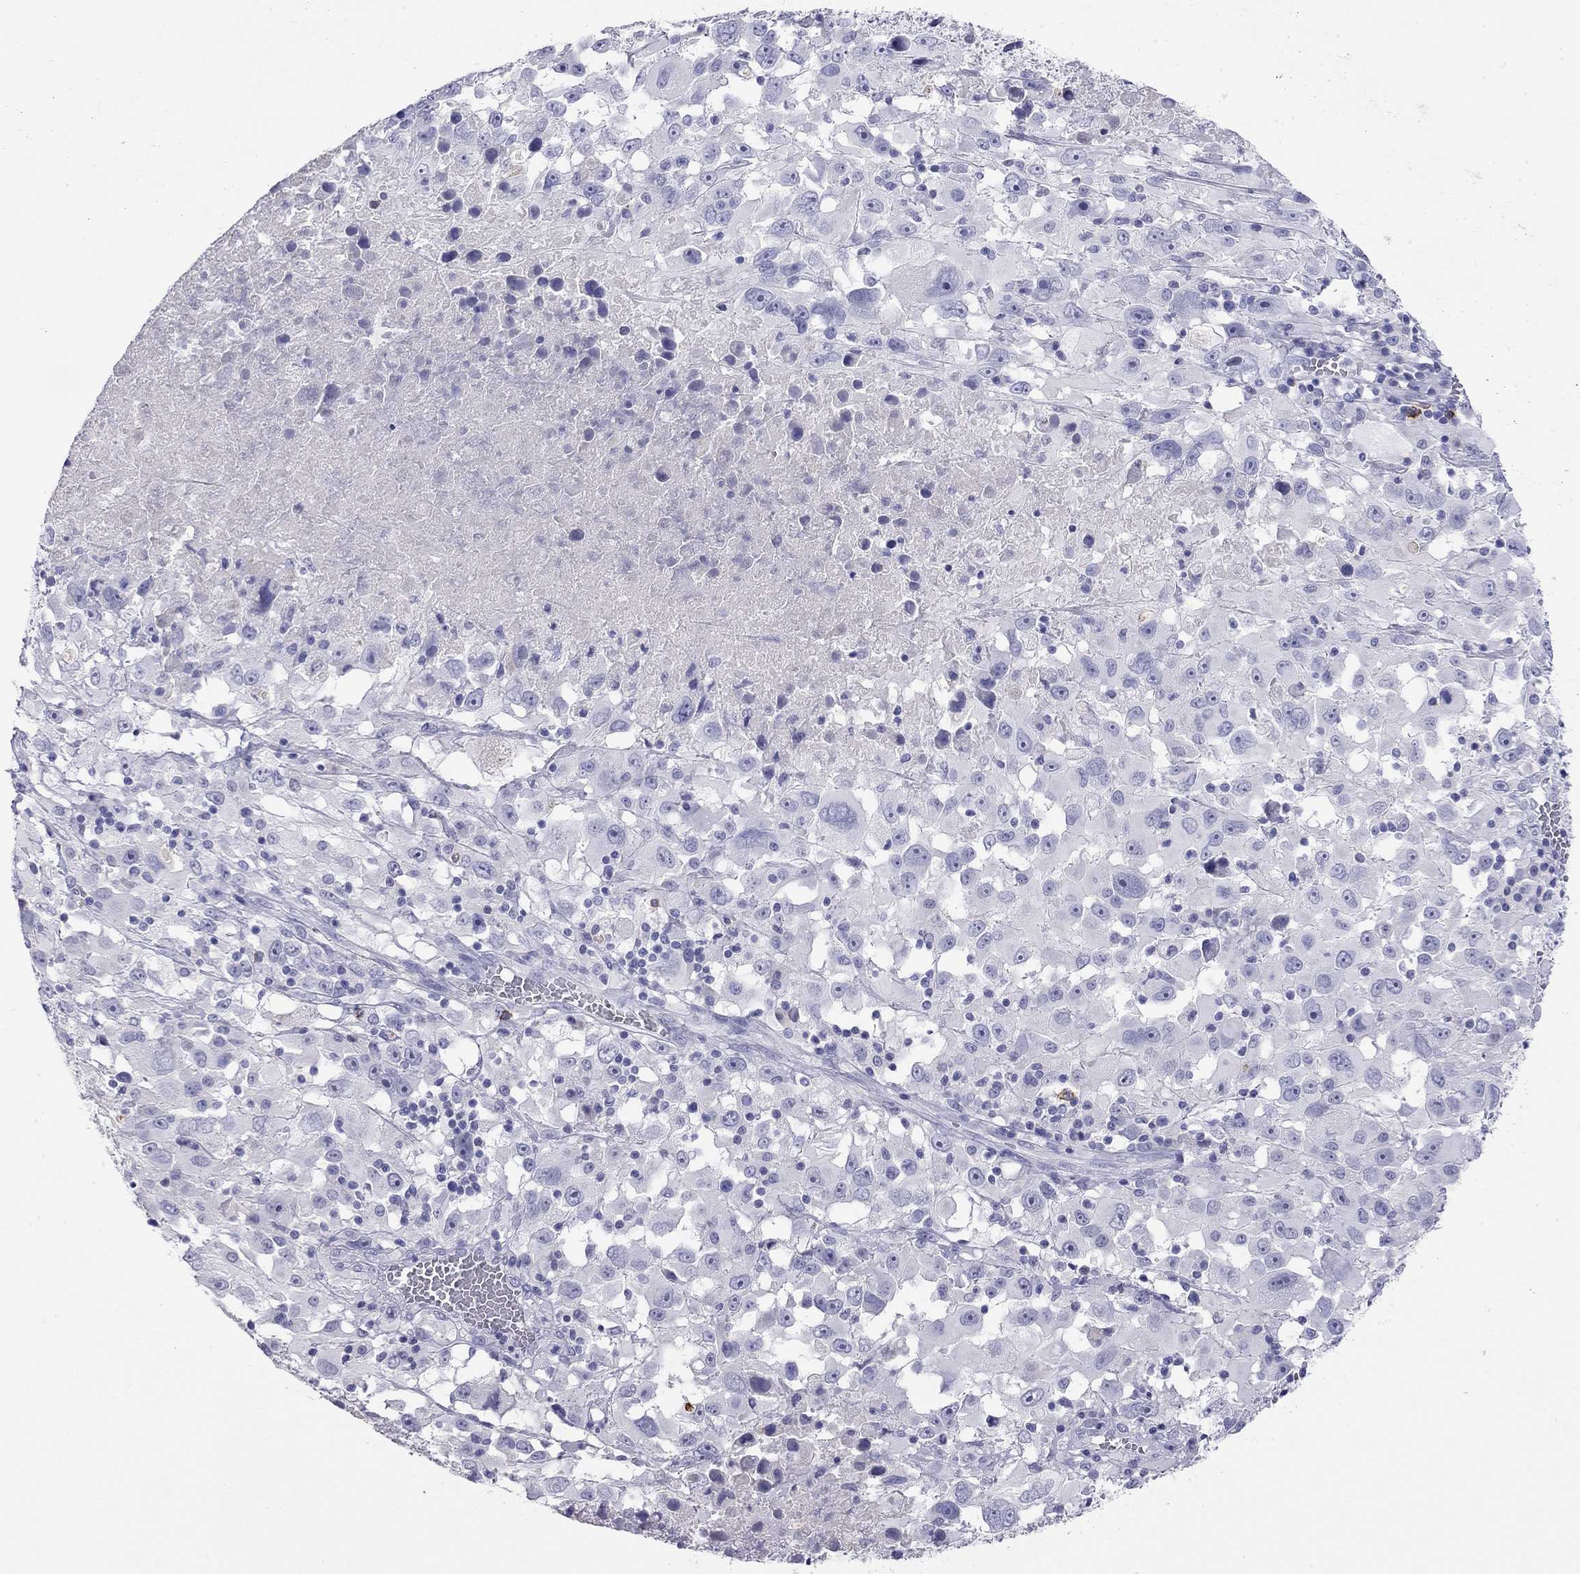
{"staining": {"intensity": "negative", "quantity": "none", "location": "none"}, "tissue": "melanoma", "cell_type": "Tumor cells", "image_type": "cancer", "snomed": [{"axis": "morphology", "description": "Malignant melanoma, Metastatic site"}, {"axis": "topography", "description": "Soft tissue"}], "caption": "A high-resolution micrograph shows IHC staining of melanoma, which exhibits no significant positivity in tumor cells.", "gene": "ODF4", "patient": {"sex": "male", "age": 50}}